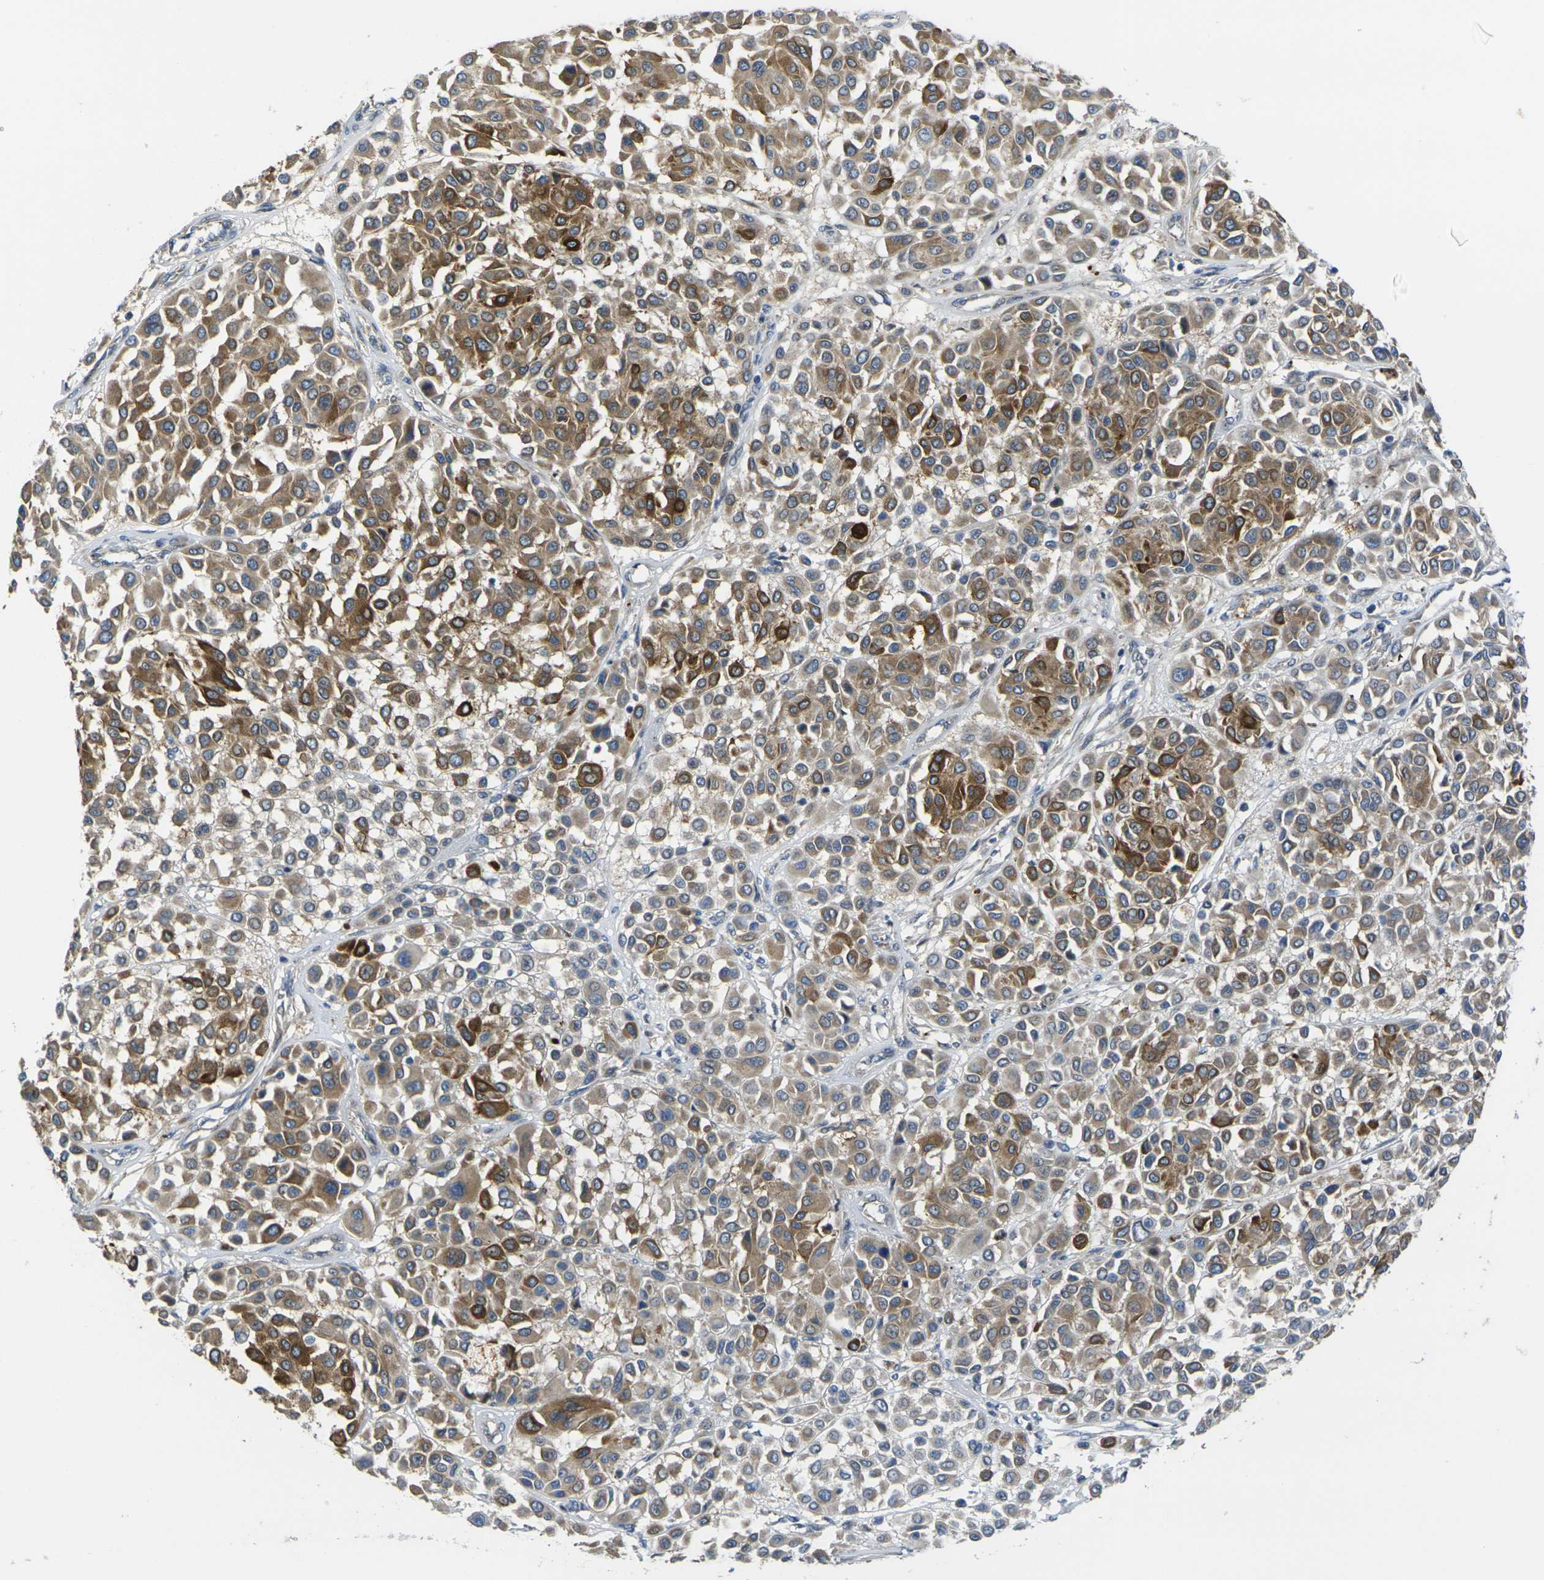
{"staining": {"intensity": "moderate", "quantity": ">75%", "location": "cytoplasmic/membranous"}, "tissue": "melanoma", "cell_type": "Tumor cells", "image_type": "cancer", "snomed": [{"axis": "morphology", "description": "Malignant melanoma, Metastatic site"}, {"axis": "topography", "description": "Soft tissue"}], "caption": "A micrograph of human melanoma stained for a protein reveals moderate cytoplasmic/membranous brown staining in tumor cells.", "gene": "GNA12", "patient": {"sex": "male", "age": 41}}